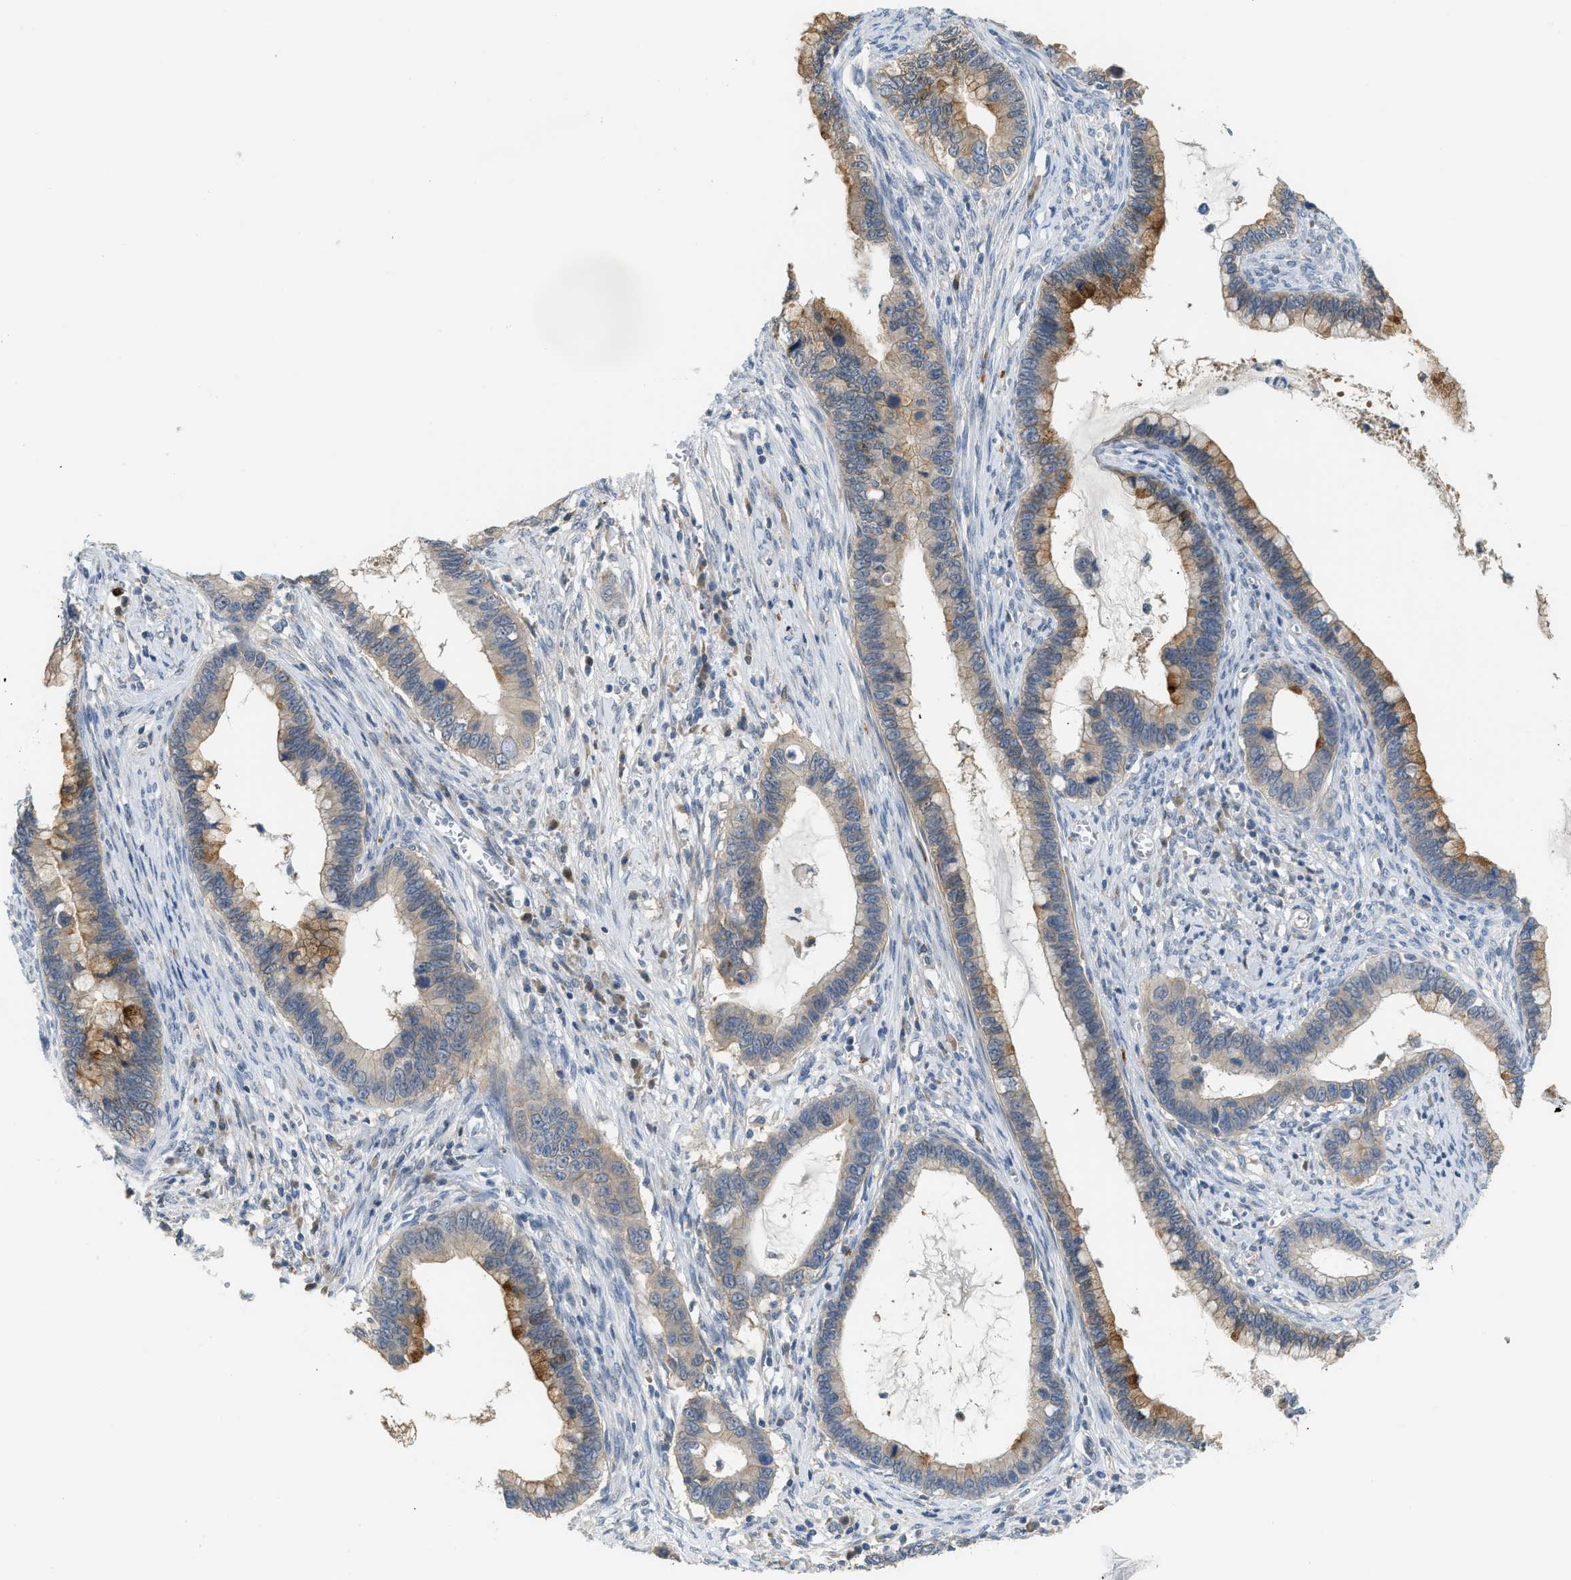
{"staining": {"intensity": "moderate", "quantity": "<25%", "location": "cytoplasmic/membranous"}, "tissue": "cervical cancer", "cell_type": "Tumor cells", "image_type": "cancer", "snomed": [{"axis": "morphology", "description": "Adenocarcinoma, NOS"}, {"axis": "topography", "description": "Cervix"}], "caption": "This is an image of immunohistochemistry (IHC) staining of cervical cancer (adenocarcinoma), which shows moderate expression in the cytoplasmic/membranous of tumor cells.", "gene": "RHBDF2", "patient": {"sex": "female", "age": 44}}